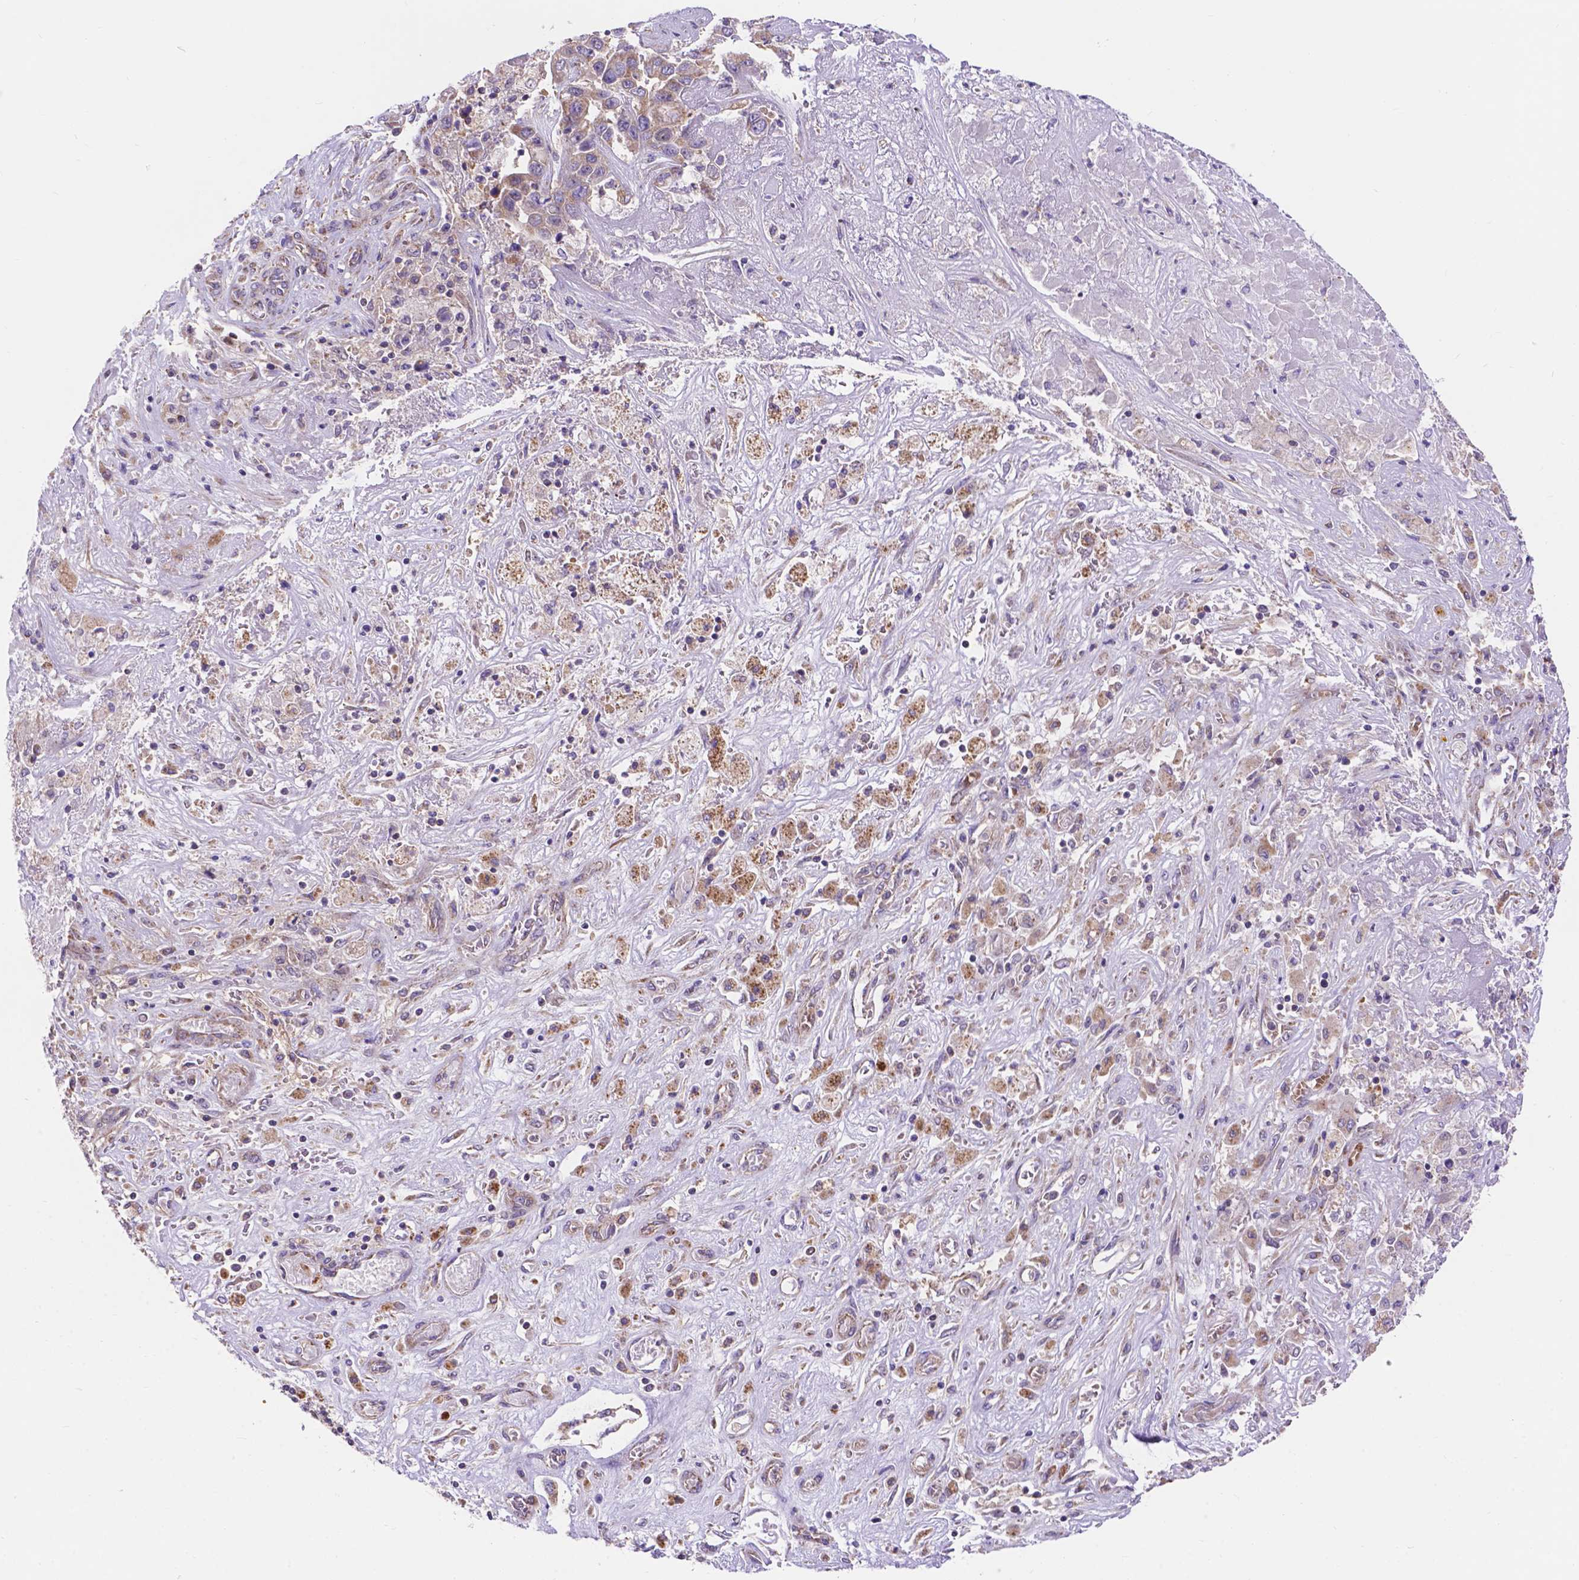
{"staining": {"intensity": "weak", "quantity": "<25%", "location": "cytoplasmic/membranous"}, "tissue": "liver cancer", "cell_type": "Tumor cells", "image_type": "cancer", "snomed": [{"axis": "morphology", "description": "Cholangiocarcinoma"}, {"axis": "topography", "description": "Liver"}], "caption": "Liver cancer stained for a protein using immunohistochemistry (IHC) displays no expression tumor cells.", "gene": "AK3", "patient": {"sex": "female", "age": 52}}